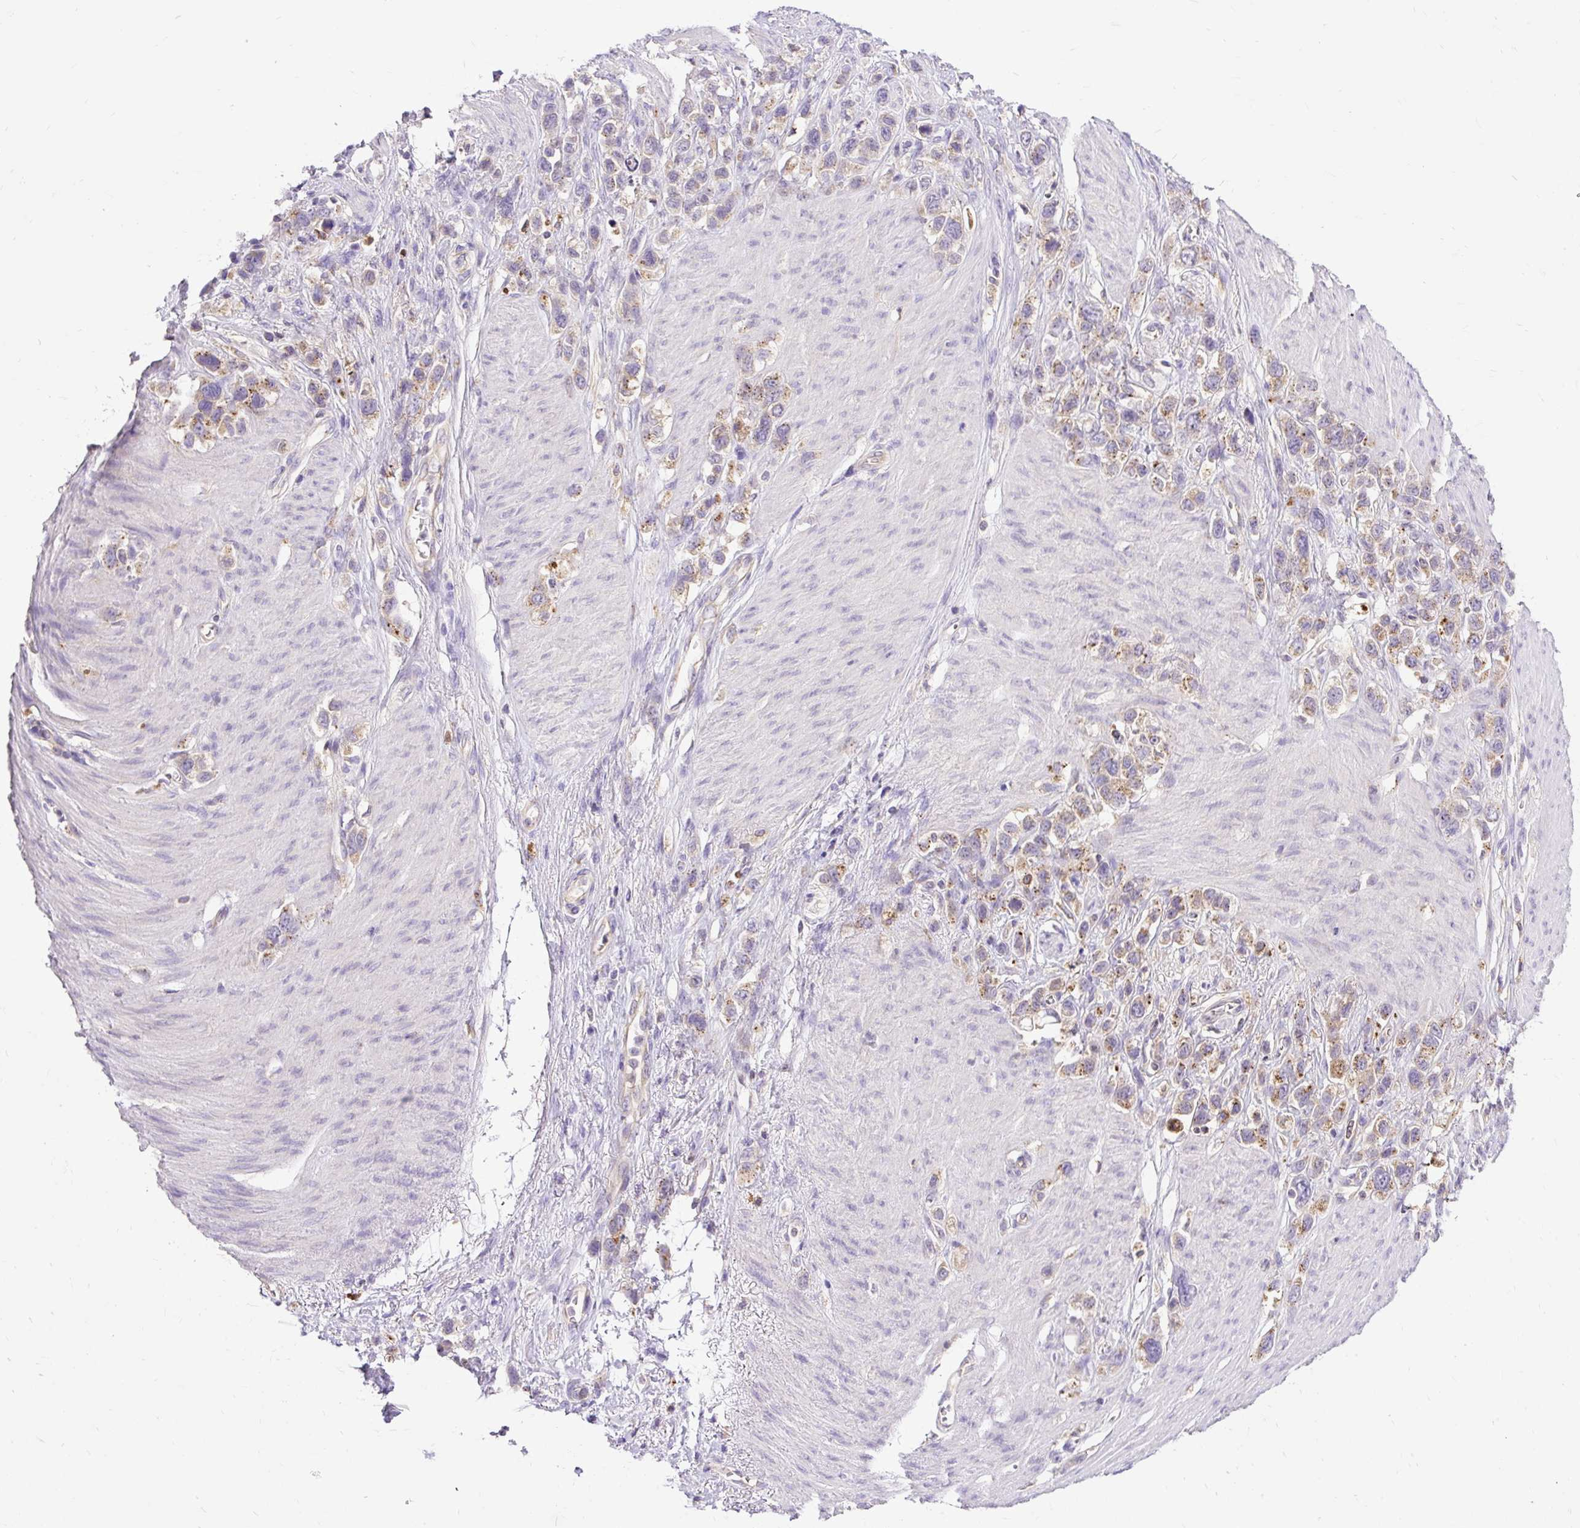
{"staining": {"intensity": "moderate", "quantity": "25%-75%", "location": "cytoplasmic/membranous"}, "tissue": "stomach cancer", "cell_type": "Tumor cells", "image_type": "cancer", "snomed": [{"axis": "morphology", "description": "Adenocarcinoma, NOS"}, {"axis": "topography", "description": "Stomach"}], "caption": "Stomach adenocarcinoma stained with IHC displays moderate cytoplasmic/membranous staining in about 25%-75% of tumor cells.", "gene": "HEXB", "patient": {"sex": "female", "age": 65}}